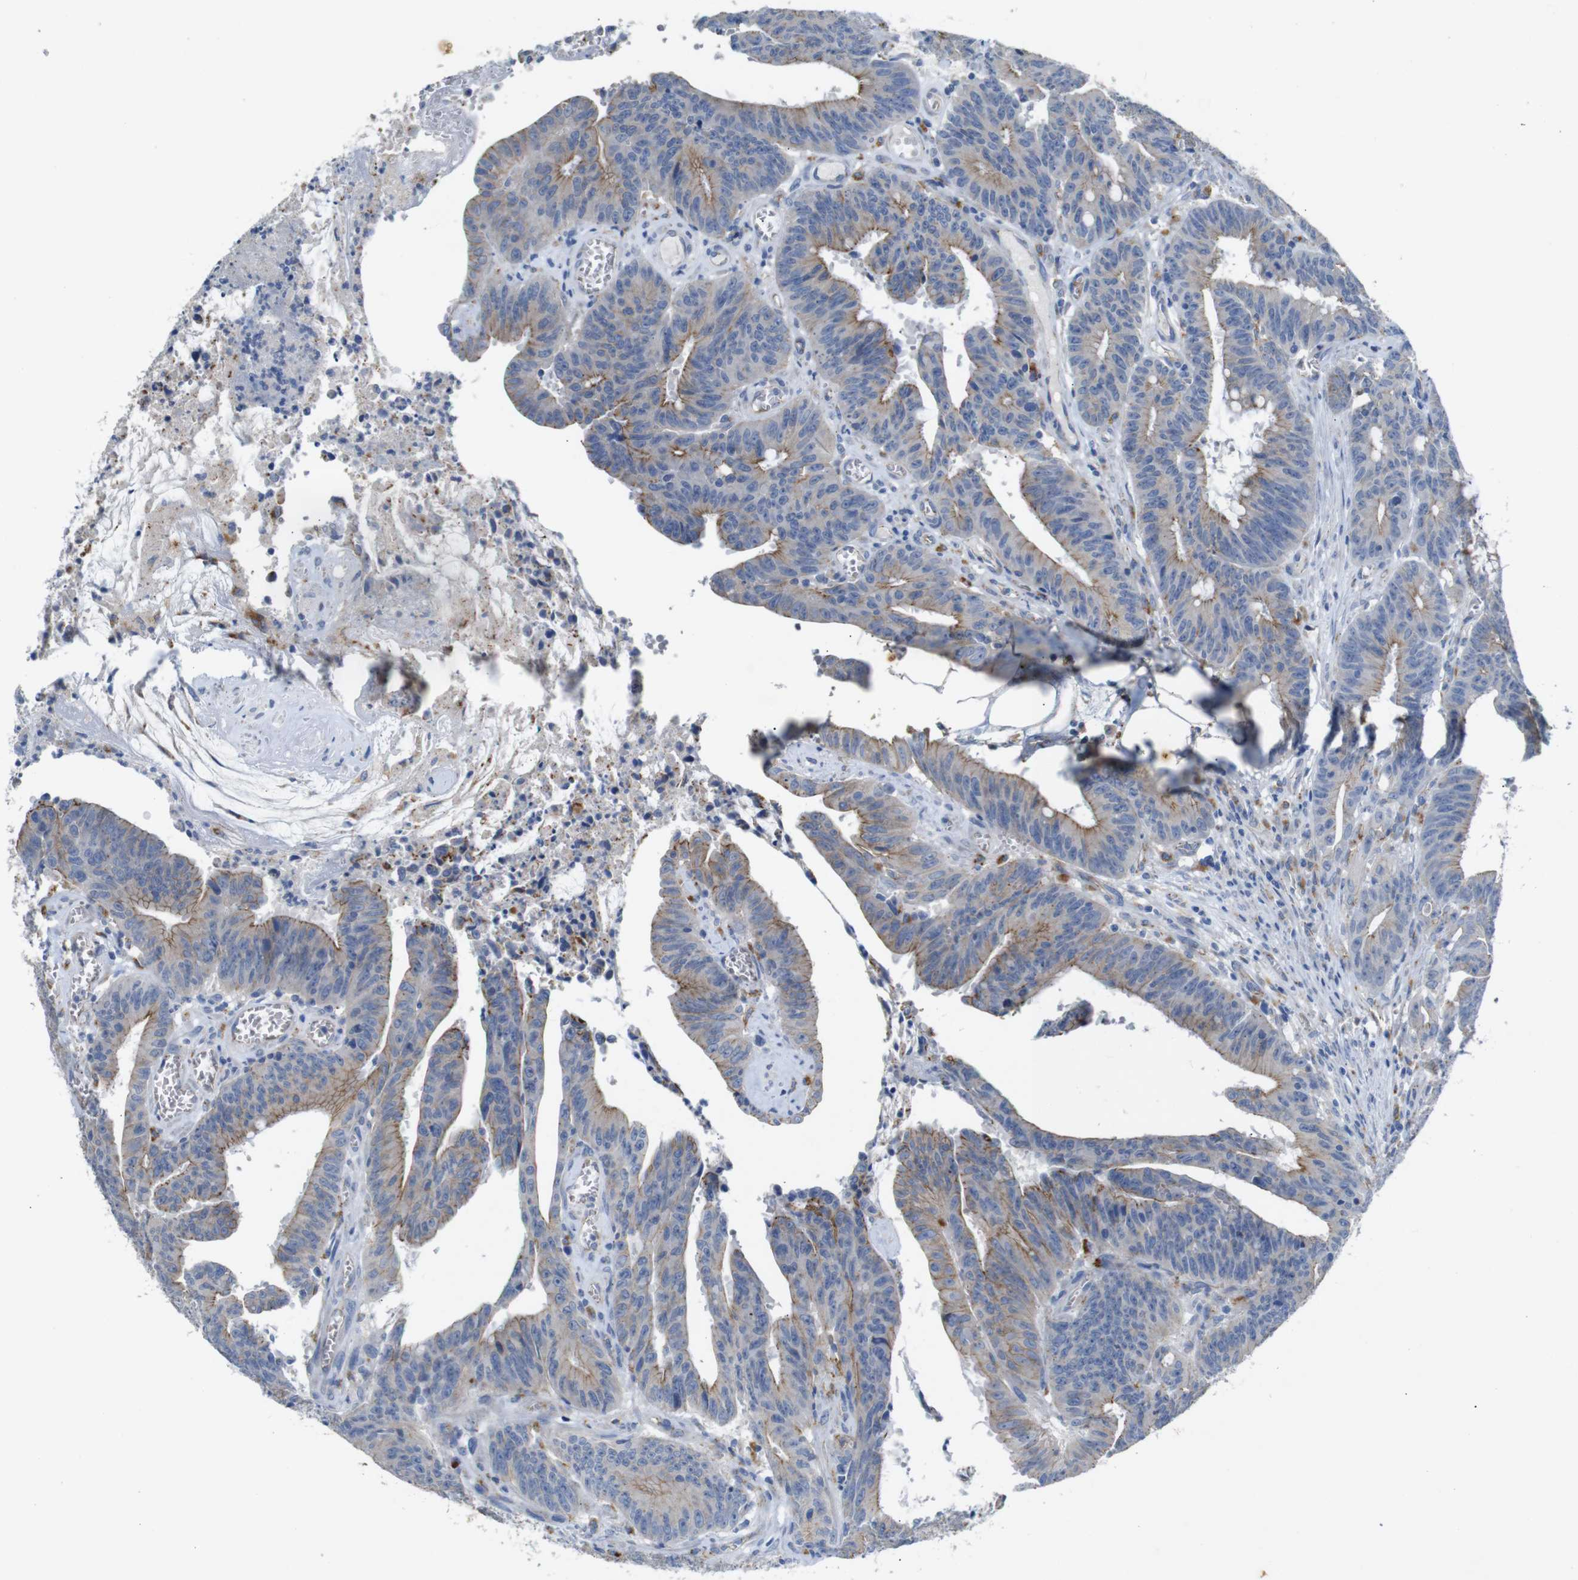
{"staining": {"intensity": "weak", "quantity": "25%-75%", "location": "cytoplasmic/membranous"}, "tissue": "colorectal cancer", "cell_type": "Tumor cells", "image_type": "cancer", "snomed": [{"axis": "morphology", "description": "Adenocarcinoma, NOS"}, {"axis": "topography", "description": "Colon"}], "caption": "A brown stain labels weak cytoplasmic/membranous staining of a protein in human colorectal adenocarcinoma tumor cells.", "gene": "NHLRC3", "patient": {"sex": "male", "age": 45}}